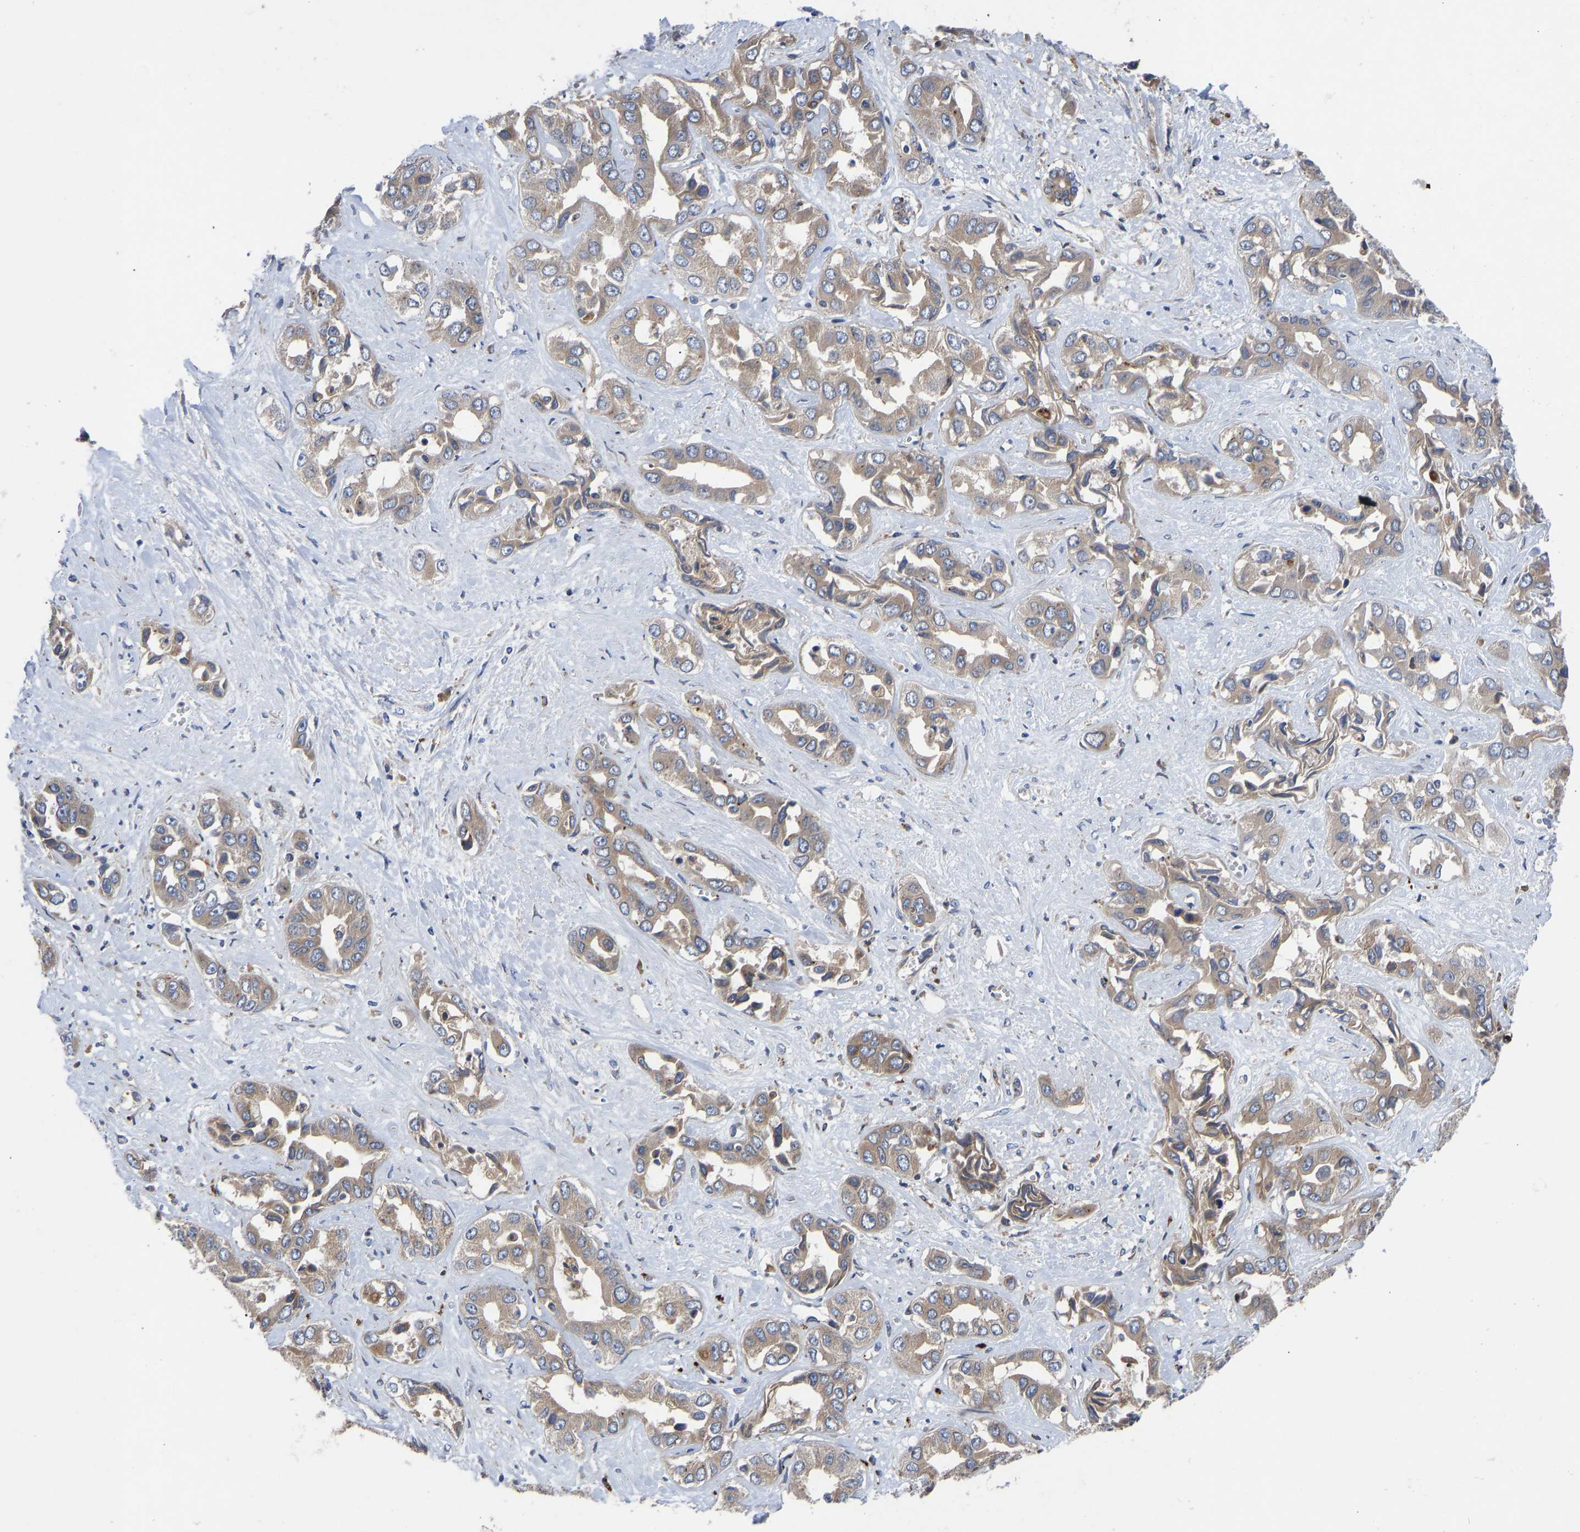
{"staining": {"intensity": "weak", "quantity": ">75%", "location": "cytoplasmic/membranous"}, "tissue": "liver cancer", "cell_type": "Tumor cells", "image_type": "cancer", "snomed": [{"axis": "morphology", "description": "Cholangiocarcinoma"}, {"axis": "topography", "description": "Liver"}], "caption": "Human cholangiocarcinoma (liver) stained with a protein marker demonstrates weak staining in tumor cells.", "gene": "TMEM38B", "patient": {"sex": "female", "age": 52}}